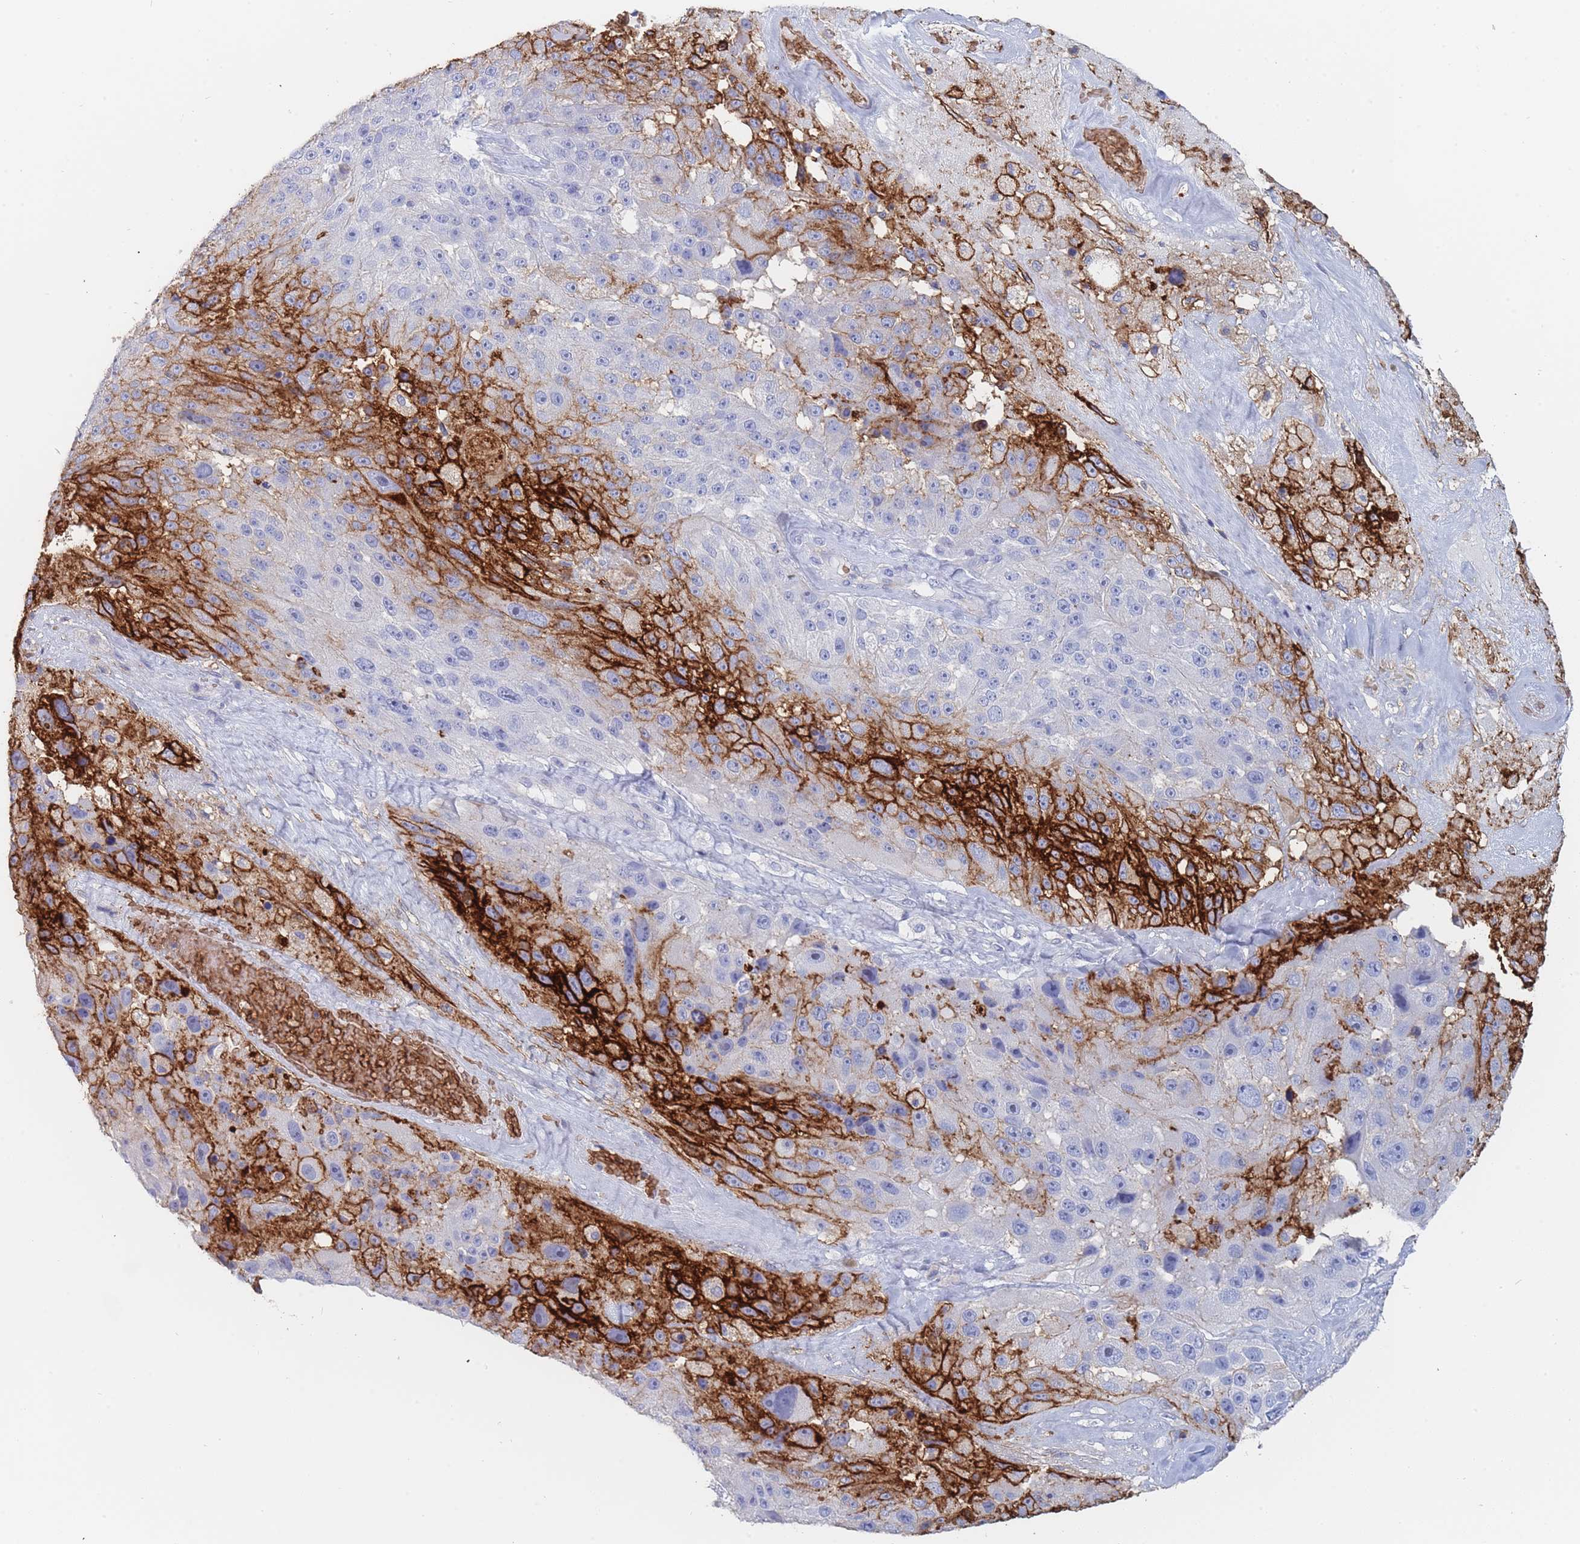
{"staining": {"intensity": "strong", "quantity": "<25%", "location": "cytoplasmic/membranous"}, "tissue": "melanoma", "cell_type": "Tumor cells", "image_type": "cancer", "snomed": [{"axis": "morphology", "description": "Malignant melanoma, Metastatic site"}, {"axis": "topography", "description": "Lymph node"}], "caption": "The immunohistochemical stain labels strong cytoplasmic/membranous staining in tumor cells of malignant melanoma (metastatic site) tissue. (Stains: DAB (3,3'-diaminobenzidine) in brown, nuclei in blue, Microscopy: brightfield microscopy at high magnification).", "gene": "SLC2A1", "patient": {"sex": "male", "age": 62}}